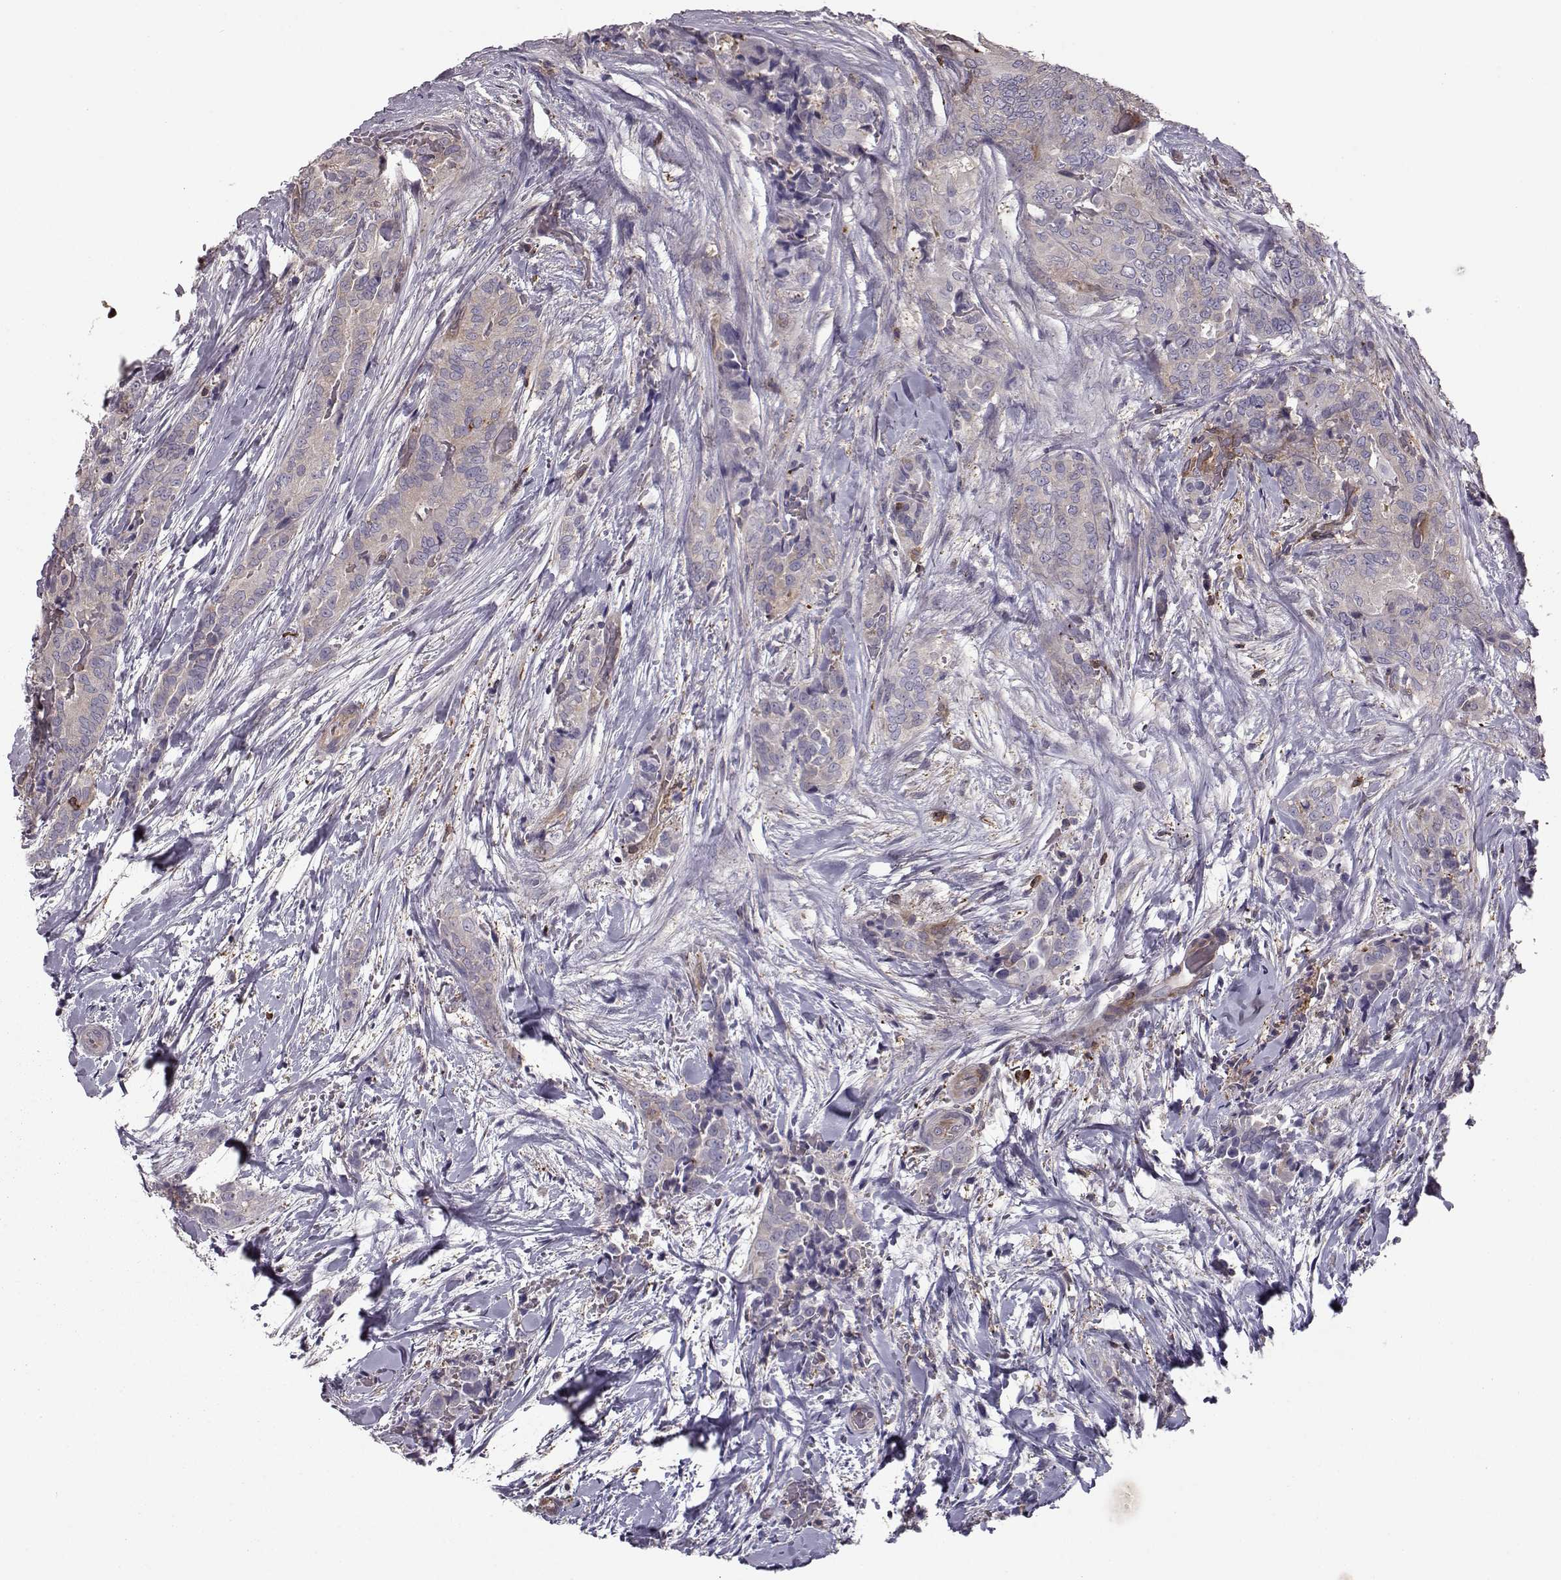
{"staining": {"intensity": "weak", "quantity": "25%-75%", "location": "cytoplasmic/membranous"}, "tissue": "thyroid cancer", "cell_type": "Tumor cells", "image_type": "cancer", "snomed": [{"axis": "morphology", "description": "Papillary adenocarcinoma, NOS"}, {"axis": "topography", "description": "Thyroid gland"}], "caption": "Human thyroid cancer (papillary adenocarcinoma) stained with a protein marker exhibits weak staining in tumor cells.", "gene": "RANBP1", "patient": {"sex": "male", "age": 61}}